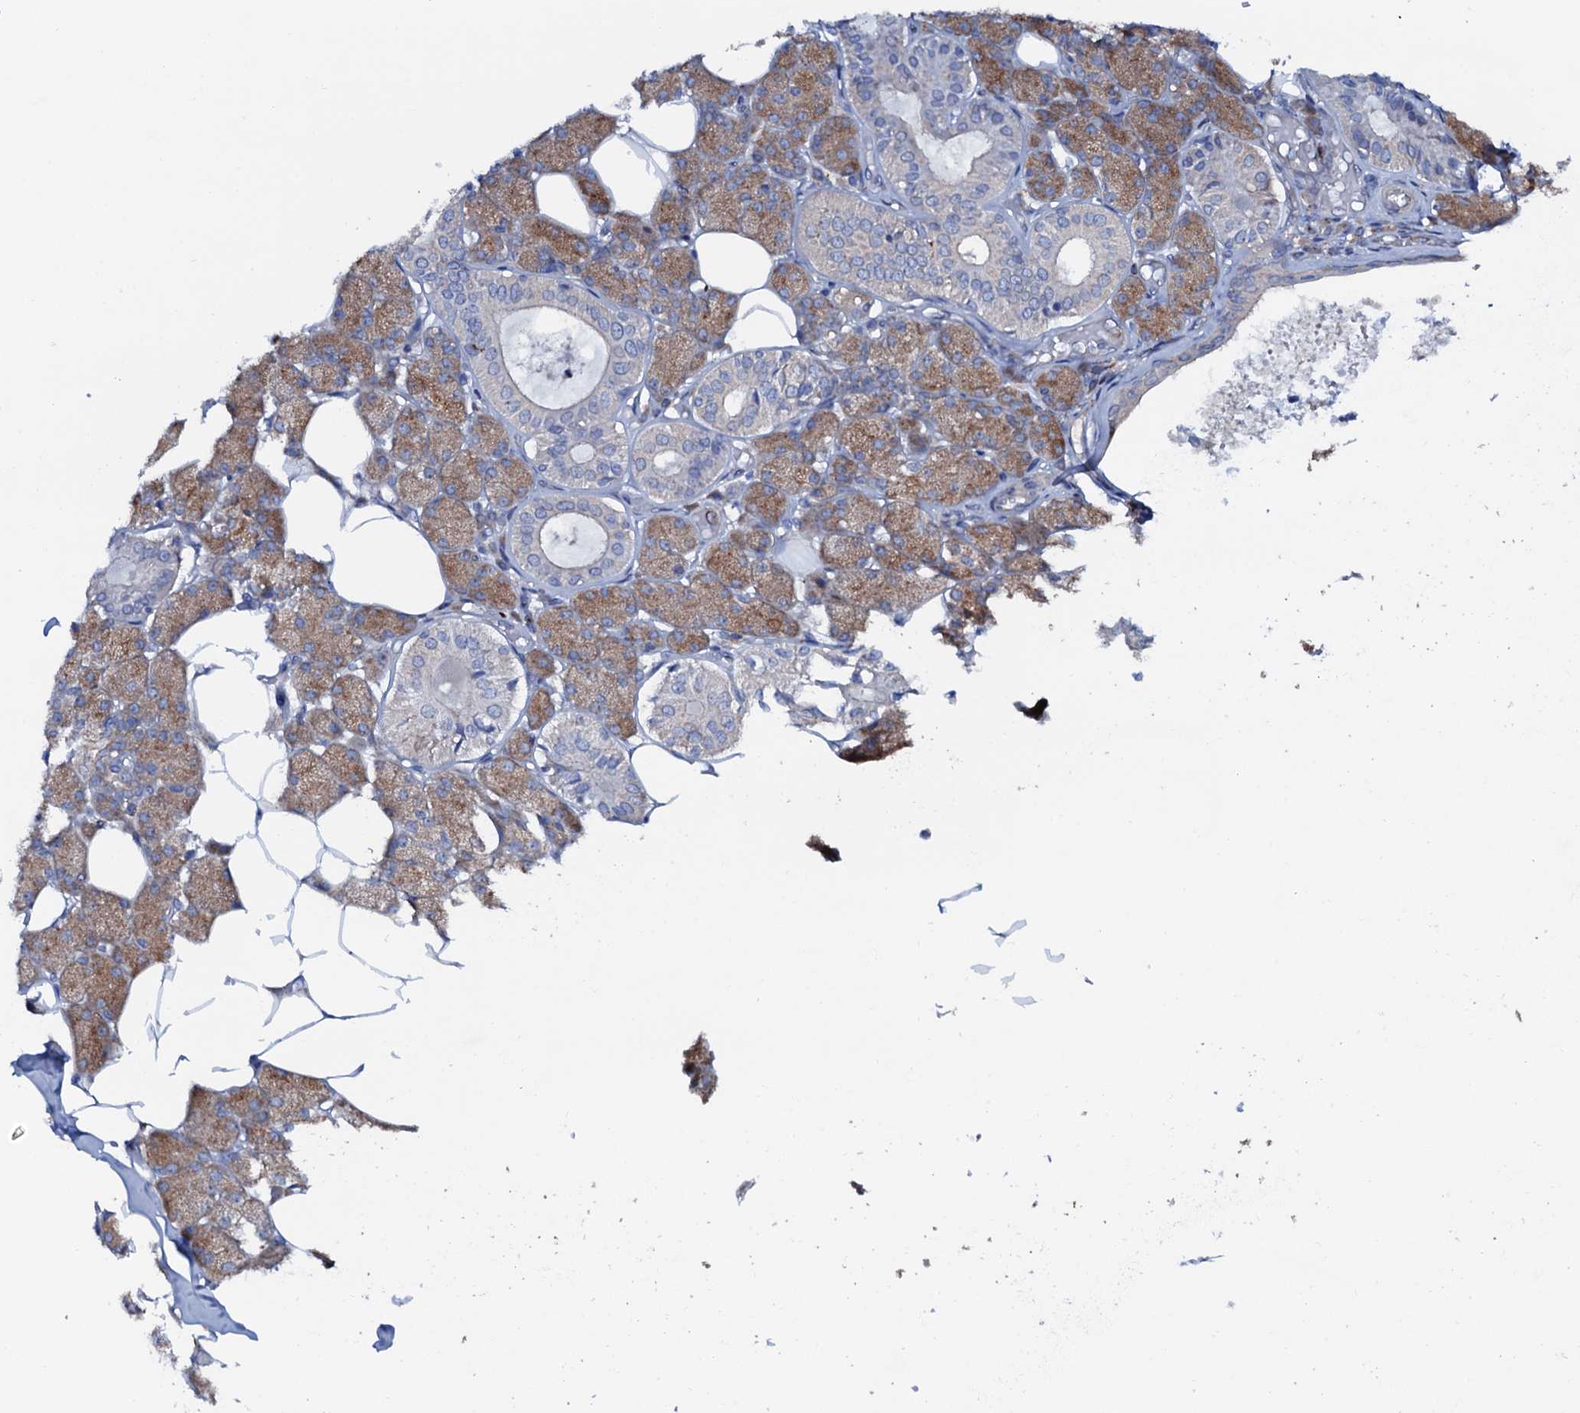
{"staining": {"intensity": "moderate", "quantity": "<25%", "location": "cytoplasmic/membranous"}, "tissue": "salivary gland", "cell_type": "Glandular cells", "image_type": "normal", "snomed": [{"axis": "morphology", "description": "Normal tissue, NOS"}, {"axis": "topography", "description": "Salivary gland"}], "caption": "The image demonstrates staining of normal salivary gland, revealing moderate cytoplasmic/membranous protein positivity (brown color) within glandular cells. The protein is stained brown, and the nuclei are stained in blue (DAB (3,3'-diaminobenzidine) IHC with brightfield microscopy, high magnification).", "gene": "P2RX4", "patient": {"sex": "female", "age": 33}}